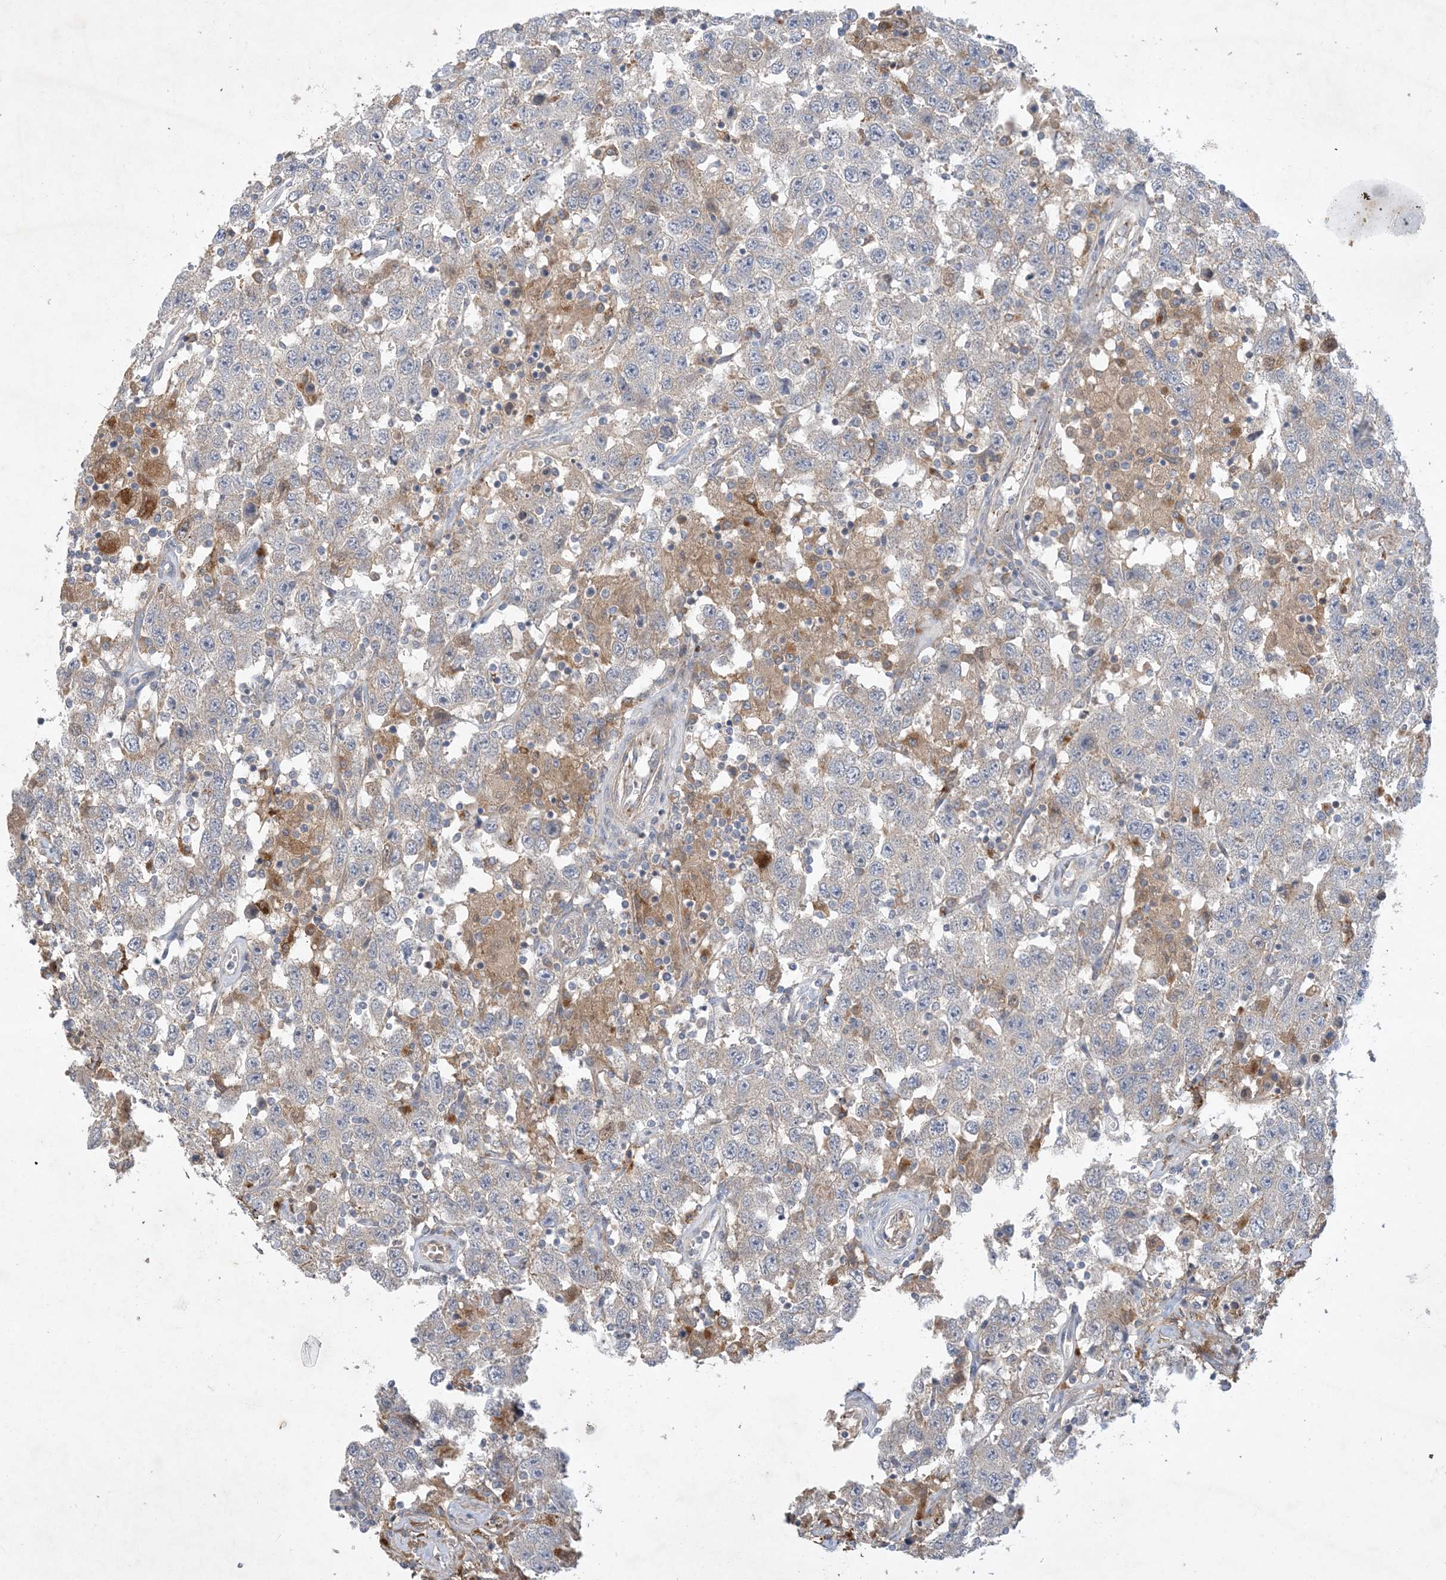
{"staining": {"intensity": "negative", "quantity": "none", "location": "none"}, "tissue": "testis cancer", "cell_type": "Tumor cells", "image_type": "cancer", "snomed": [{"axis": "morphology", "description": "Seminoma, NOS"}, {"axis": "topography", "description": "Testis"}], "caption": "This image is of testis seminoma stained with IHC to label a protein in brown with the nuclei are counter-stained blue. There is no staining in tumor cells.", "gene": "MRPS18A", "patient": {"sex": "male", "age": 41}}